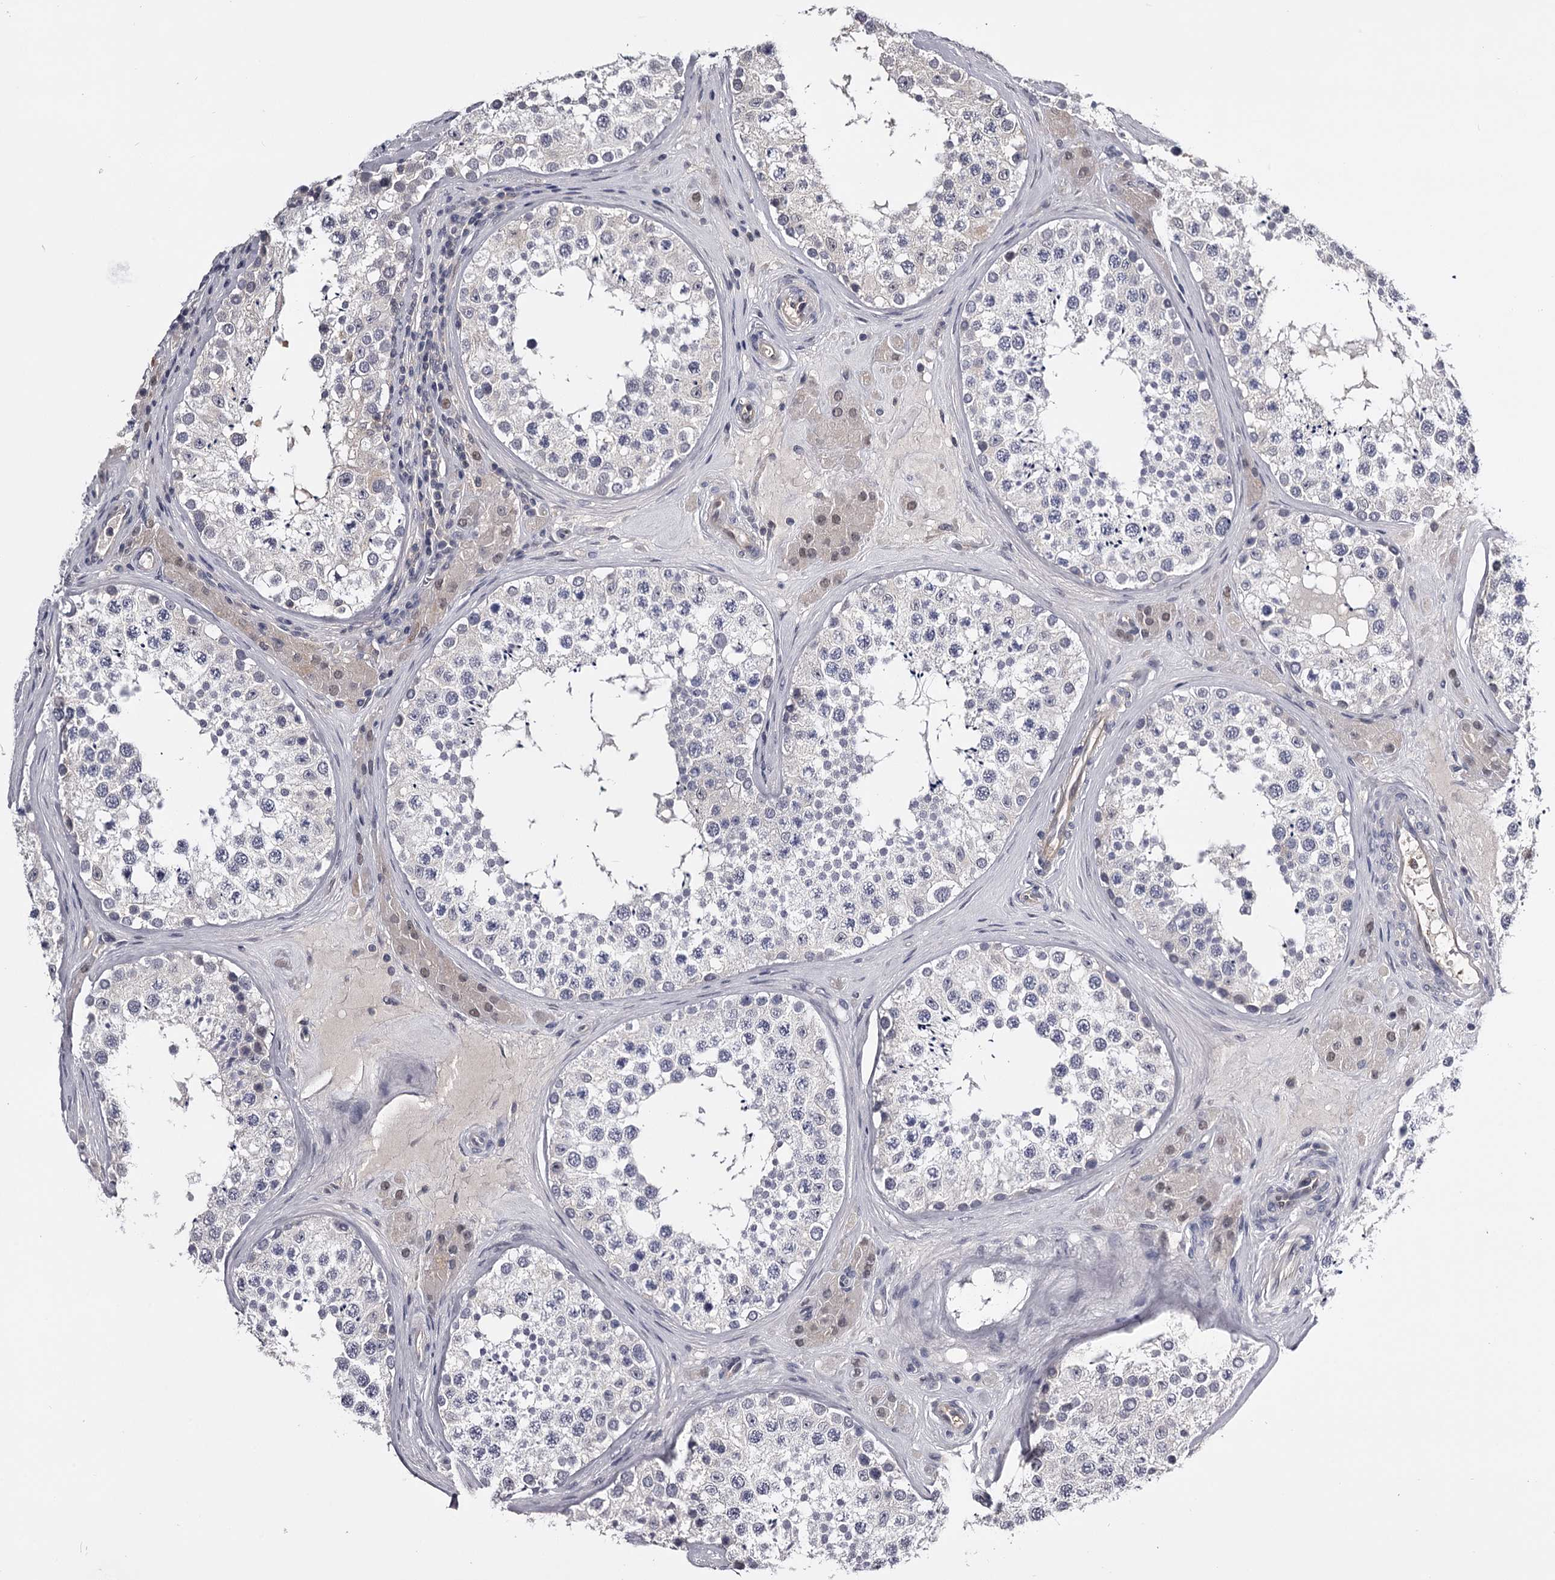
{"staining": {"intensity": "negative", "quantity": "none", "location": "none"}, "tissue": "testis", "cell_type": "Cells in seminiferous ducts", "image_type": "normal", "snomed": [{"axis": "morphology", "description": "Normal tissue, NOS"}, {"axis": "topography", "description": "Testis"}], "caption": "Protein analysis of benign testis shows no significant expression in cells in seminiferous ducts. The staining was performed using DAB to visualize the protein expression in brown, while the nuclei were stained in blue with hematoxylin (Magnification: 20x).", "gene": "GSTO1", "patient": {"sex": "male", "age": 46}}